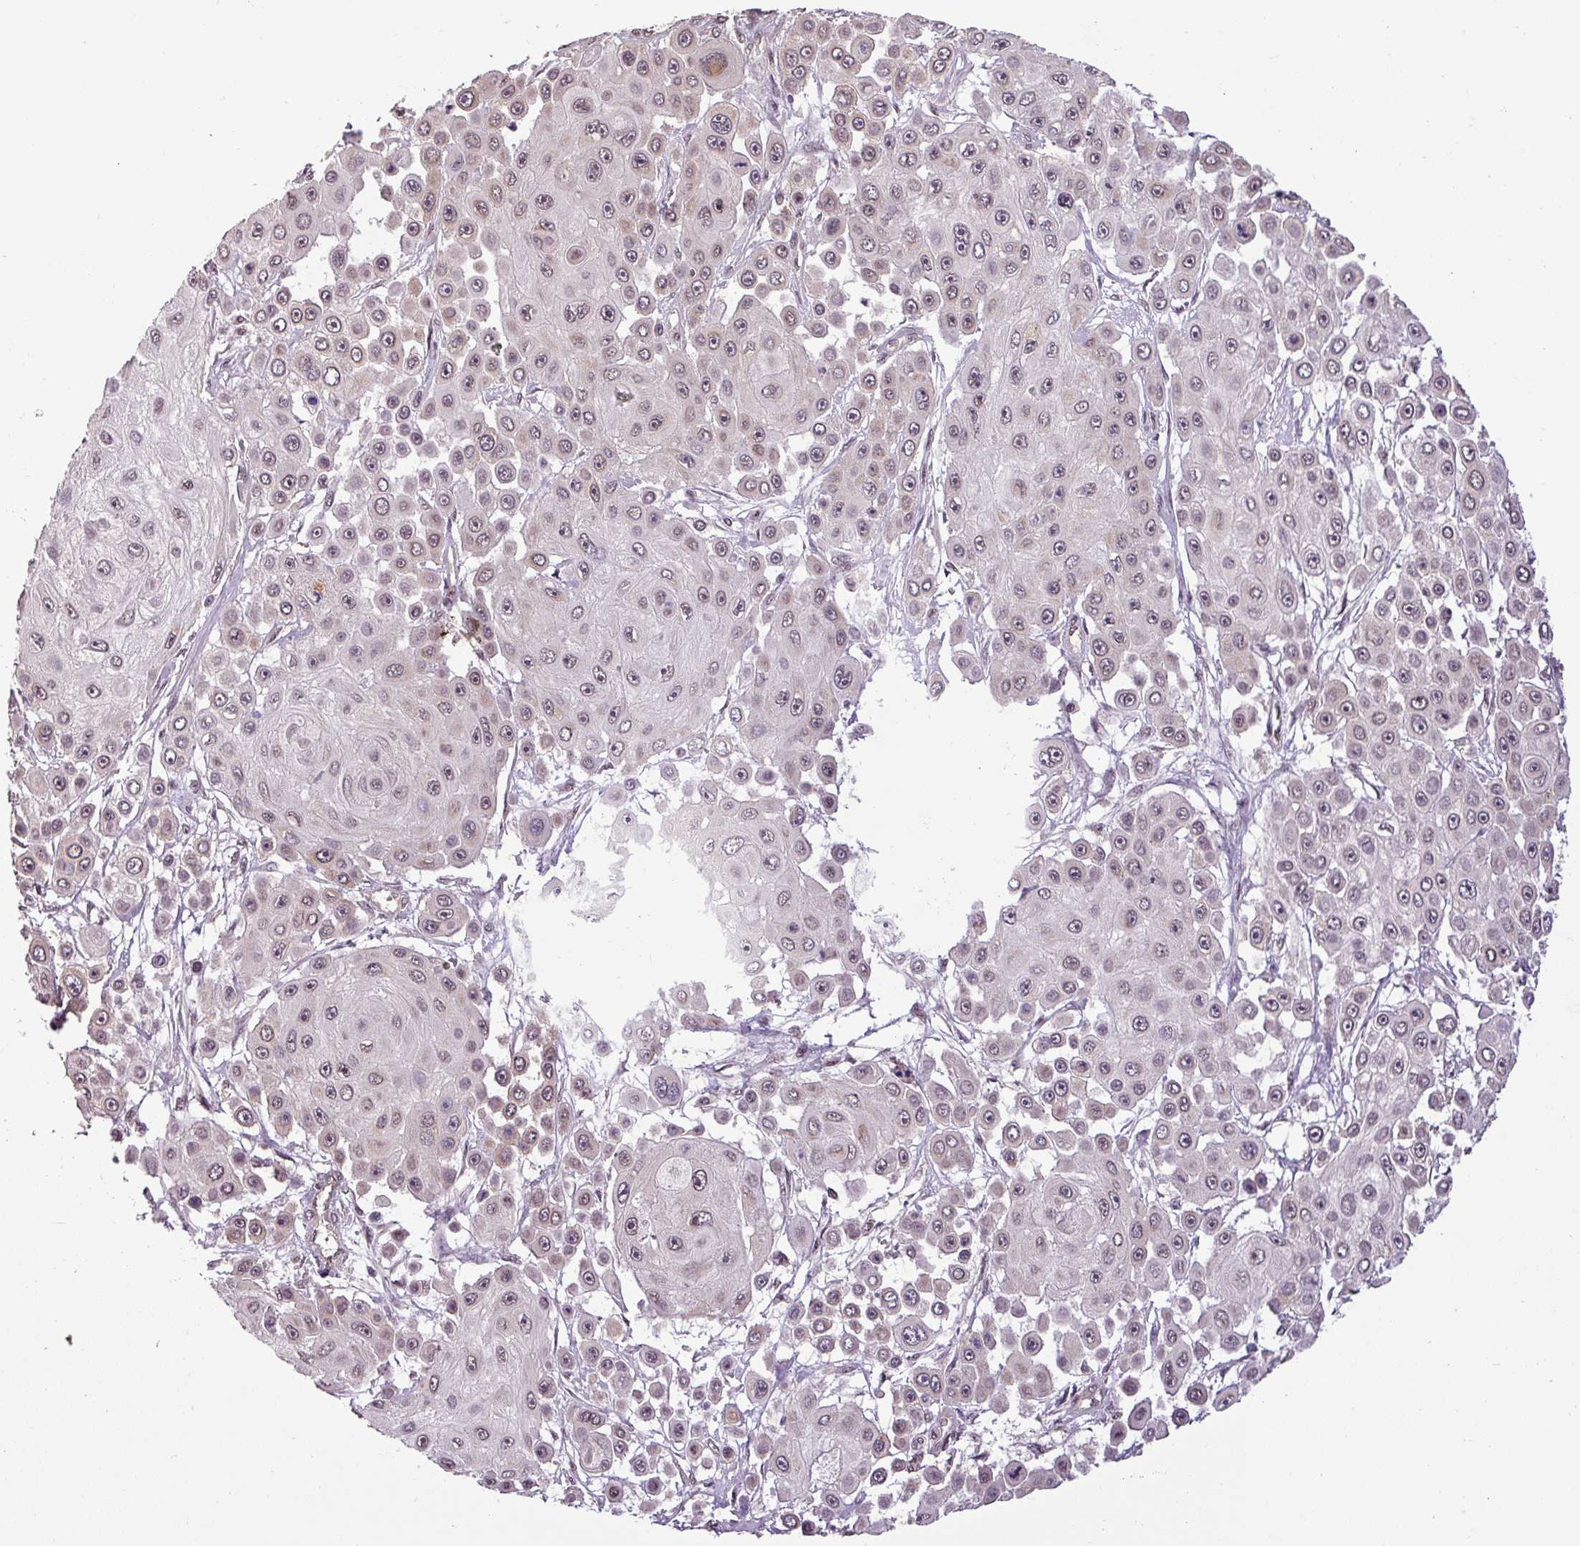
{"staining": {"intensity": "weak", "quantity": ">75%", "location": "nuclear"}, "tissue": "skin cancer", "cell_type": "Tumor cells", "image_type": "cancer", "snomed": [{"axis": "morphology", "description": "Squamous cell carcinoma, NOS"}, {"axis": "topography", "description": "Skin"}], "caption": "High-magnification brightfield microscopy of skin squamous cell carcinoma stained with DAB (3,3'-diaminobenzidine) (brown) and counterstained with hematoxylin (blue). tumor cells exhibit weak nuclear staining is appreciated in about>75% of cells. (IHC, brightfield microscopy, high magnification).", "gene": "MFHAS1", "patient": {"sex": "male", "age": 67}}